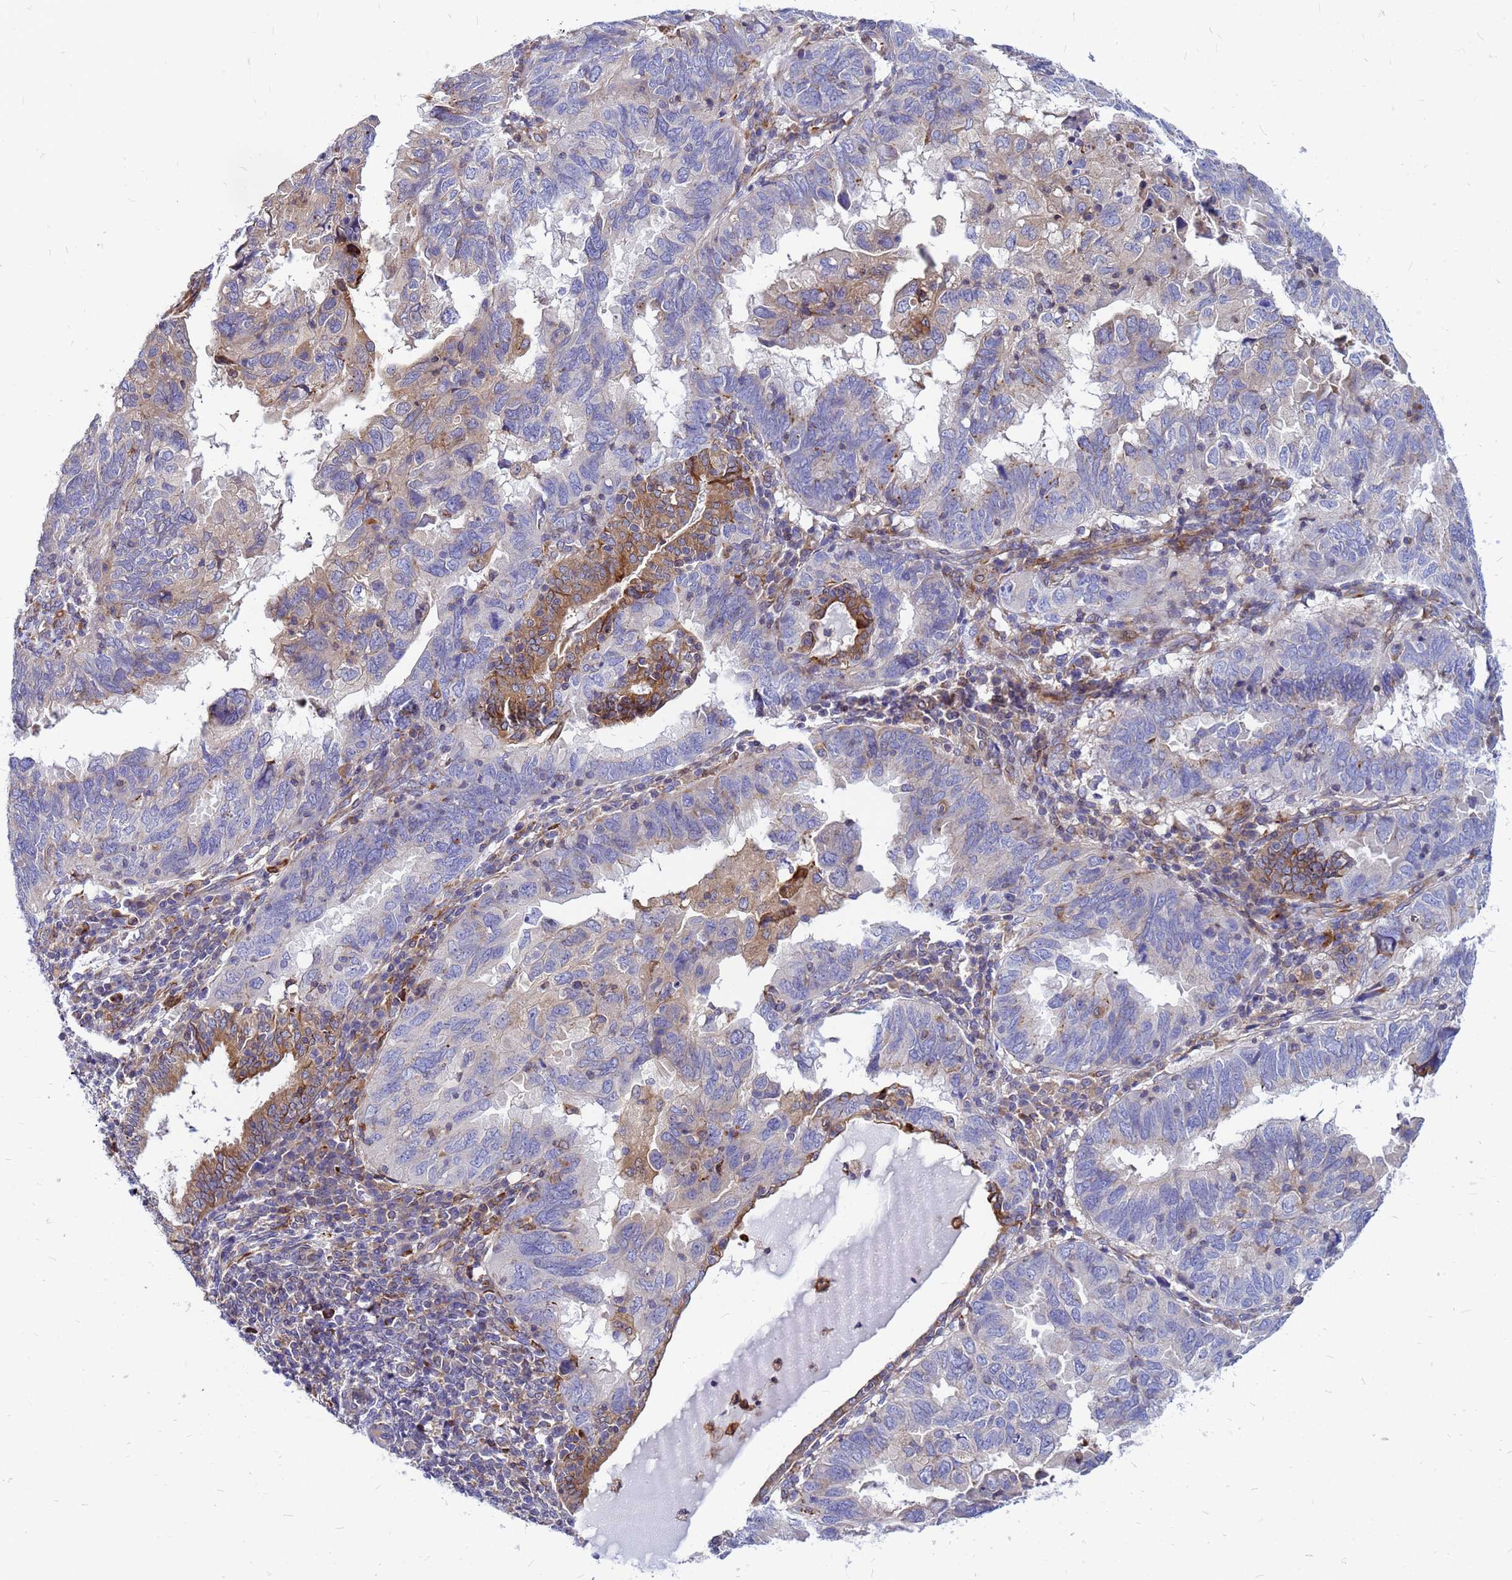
{"staining": {"intensity": "moderate", "quantity": "<25%", "location": "cytoplasmic/membranous"}, "tissue": "endometrial cancer", "cell_type": "Tumor cells", "image_type": "cancer", "snomed": [{"axis": "morphology", "description": "Adenocarcinoma, NOS"}, {"axis": "topography", "description": "Uterus"}], "caption": "DAB (3,3'-diaminobenzidine) immunohistochemical staining of endometrial cancer reveals moderate cytoplasmic/membranous protein staining in approximately <25% of tumor cells. The staining is performed using DAB brown chromogen to label protein expression. The nuclei are counter-stained blue using hematoxylin.", "gene": "FHIP1A", "patient": {"sex": "female", "age": 77}}